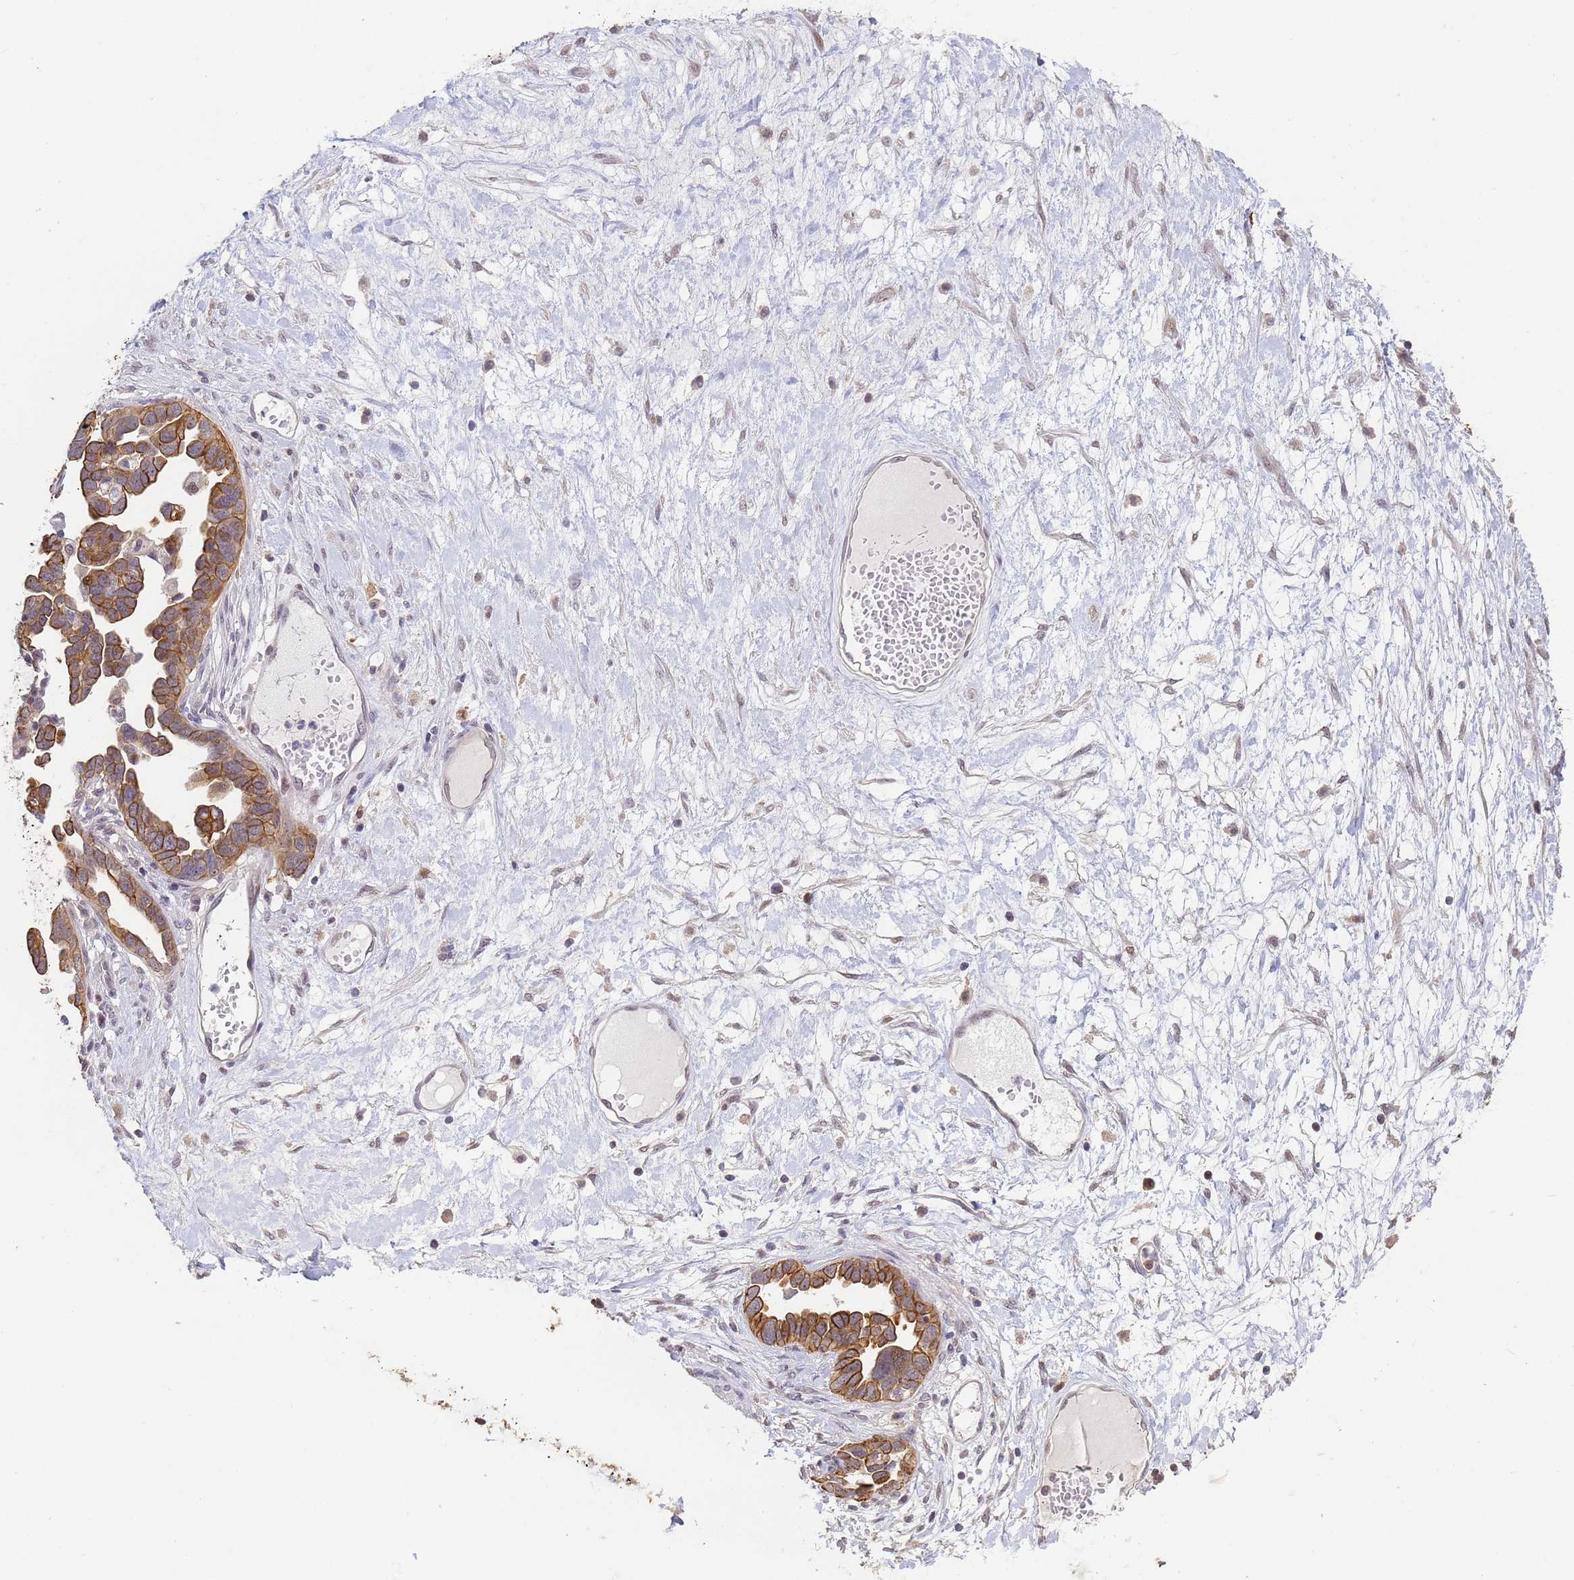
{"staining": {"intensity": "moderate", "quantity": ">75%", "location": "cytoplasmic/membranous"}, "tissue": "ovarian cancer", "cell_type": "Tumor cells", "image_type": "cancer", "snomed": [{"axis": "morphology", "description": "Cystadenocarcinoma, serous, NOS"}, {"axis": "topography", "description": "Ovary"}], "caption": "An immunohistochemistry (IHC) histopathology image of neoplastic tissue is shown. Protein staining in brown highlights moderate cytoplasmic/membranous positivity in ovarian cancer within tumor cells.", "gene": "VWA3A", "patient": {"sex": "female", "age": 54}}